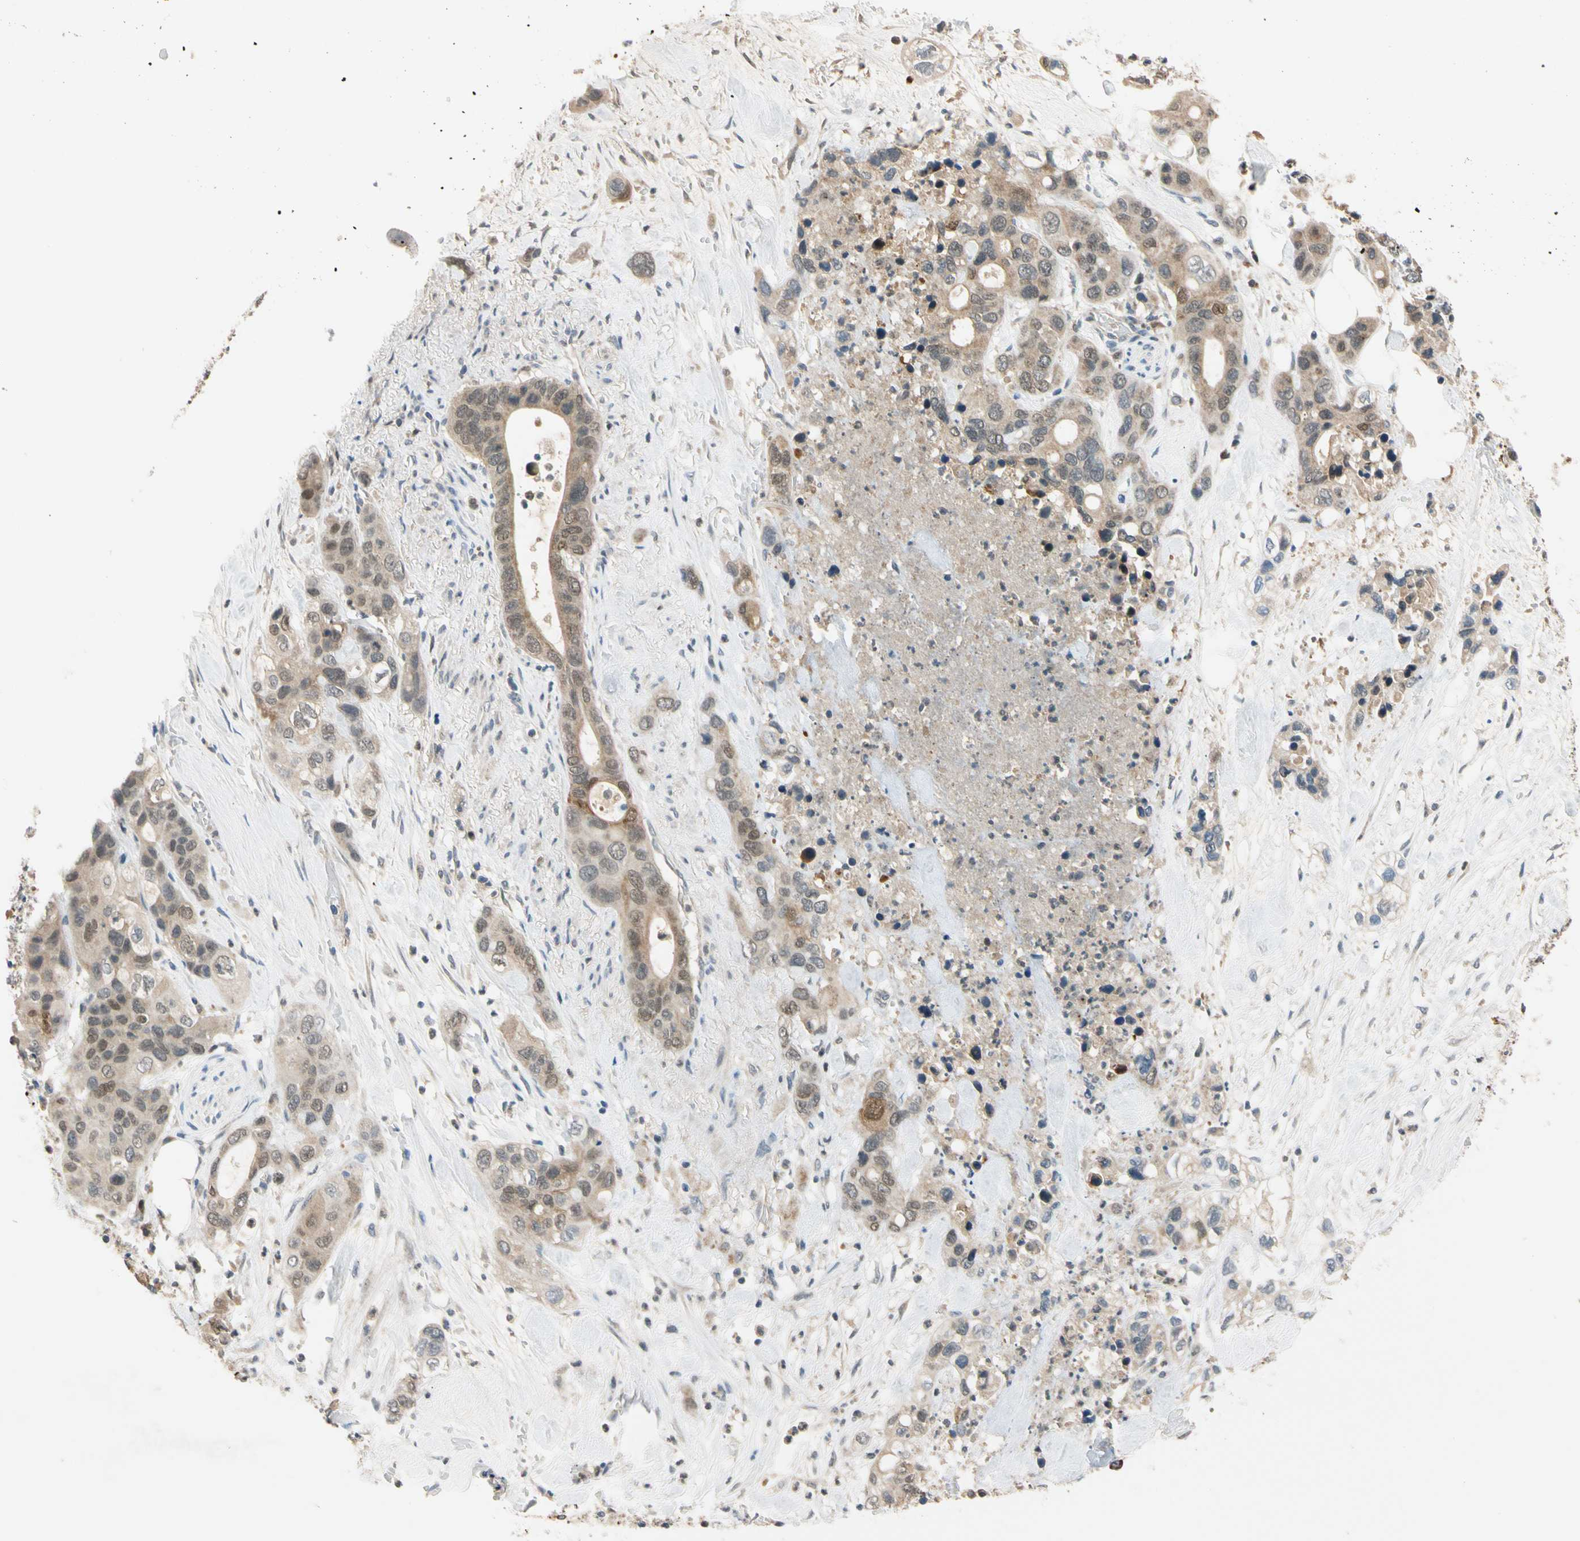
{"staining": {"intensity": "moderate", "quantity": ">75%", "location": "cytoplasmic/membranous,nuclear"}, "tissue": "pancreatic cancer", "cell_type": "Tumor cells", "image_type": "cancer", "snomed": [{"axis": "morphology", "description": "Adenocarcinoma, NOS"}, {"axis": "topography", "description": "Pancreas"}], "caption": "Protein expression analysis of pancreatic adenocarcinoma displays moderate cytoplasmic/membranous and nuclear staining in about >75% of tumor cells.", "gene": "RIOX2", "patient": {"sex": "female", "age": 71}}